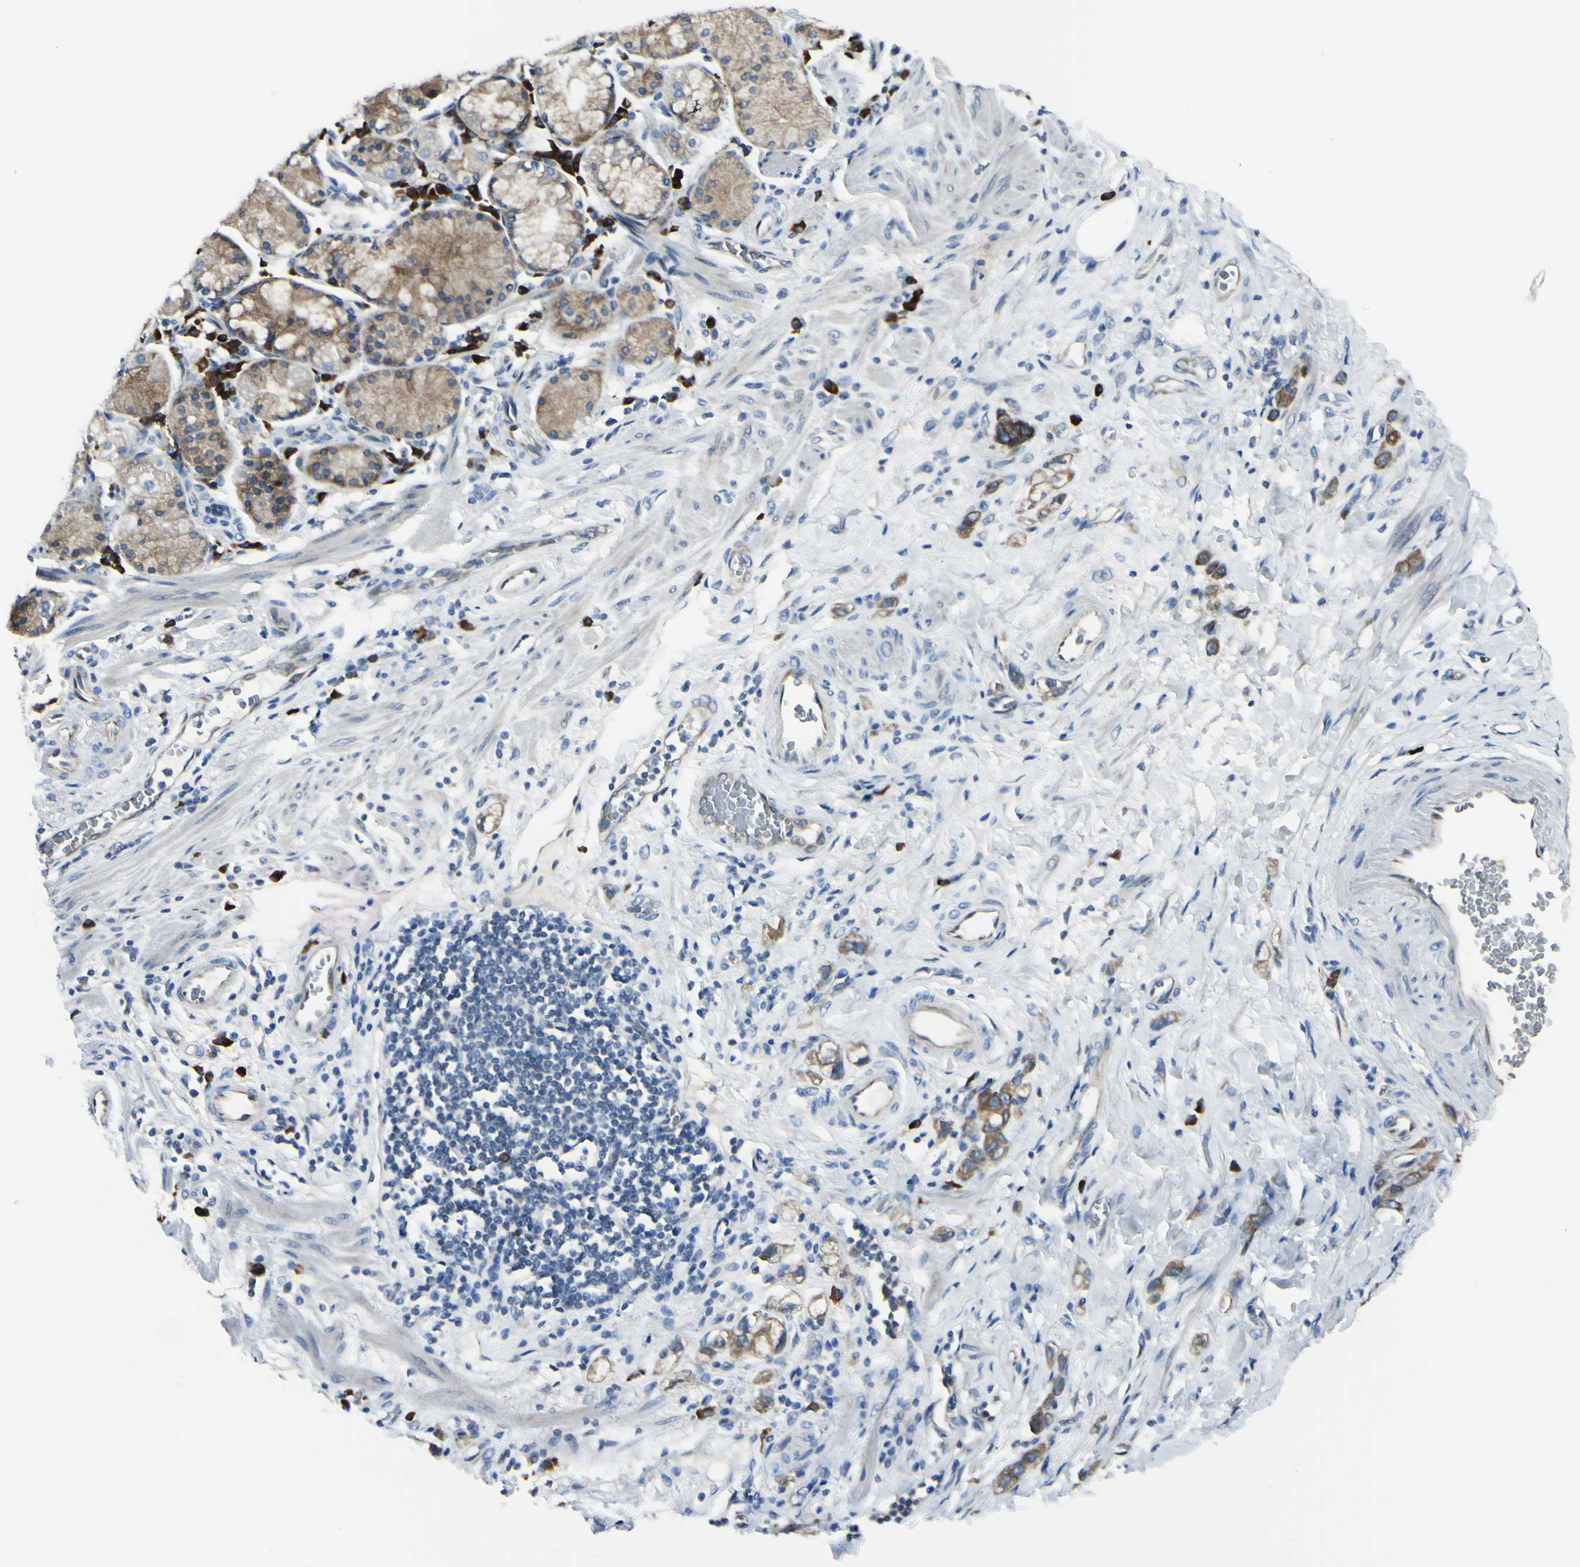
{"staining": {"intensity": "moderate", "quantity": ">75%", "location": "cytoplasmic/membranous"}, "tissue": "stomach cancer", "cell_type": "Tumor cells", "image_type": "cancer", "snomed": [{"axis": "morphology", "description": "Adenocarcinoma, NOS"}, {"axis": "topography", "description": "Stomach"}], "caption": "Stomach cancer stained with DAB (3,3'-diaminobenzidine) immunohistochemistry (IHC) displays medium levels of moderate cytoplasmic/membranous positivity in about >75% of tumor cells.", "gene": "SELENOS", "patient": {"sex": "male", "age": 82}}